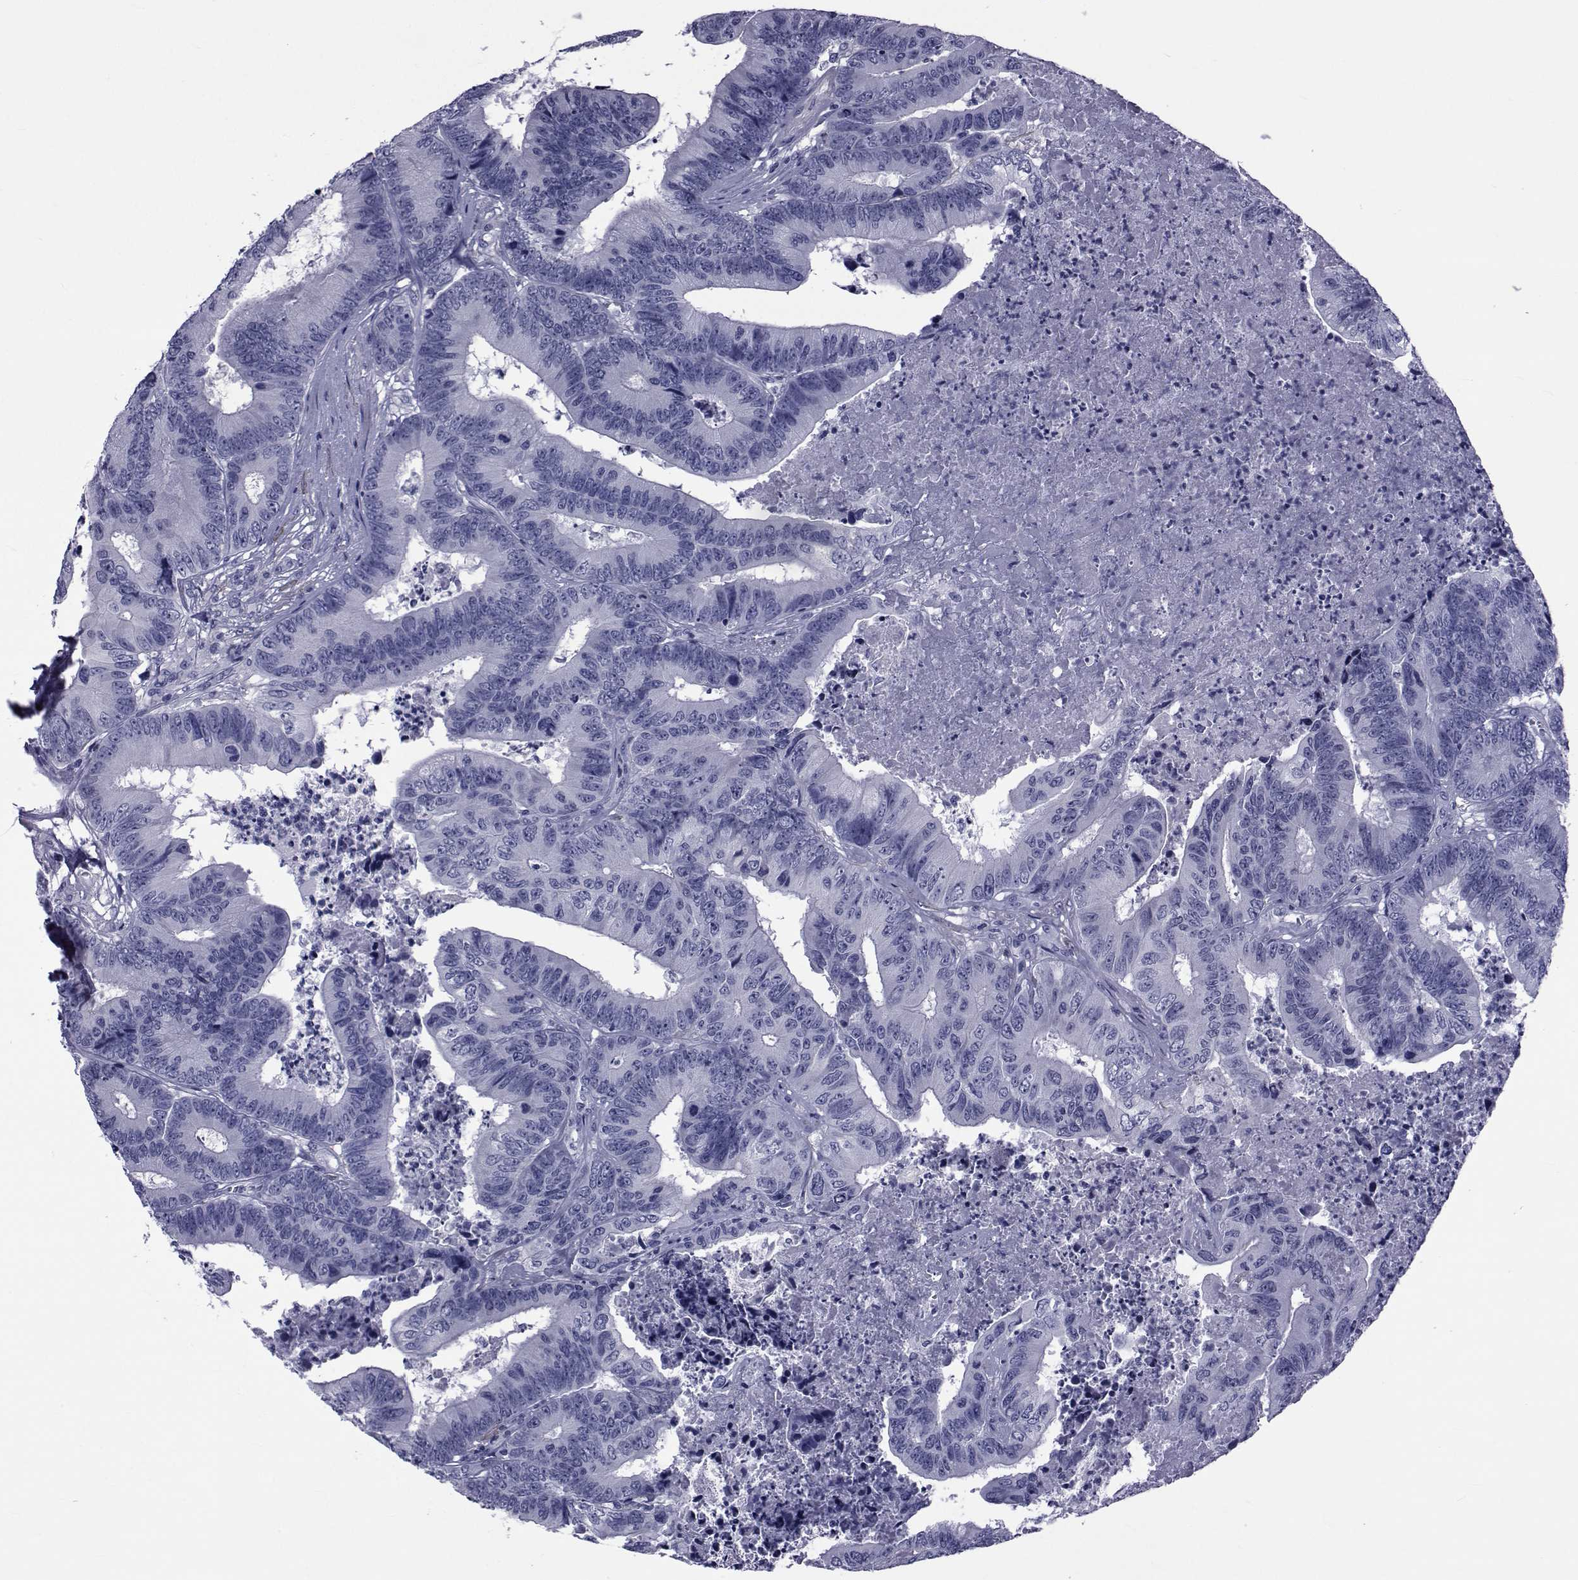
{"staining": {"intensity": "negative", "quantity": "none", "location": "none"}, "tissue": "colorectal cancer", "cell_type": "Tumor cells", "image_type": "cancer", "snomed": [{"axis": "morphology", "description": "Adenocarcinoma, NOS"}, {"axis": "topography", "description": "Colon"}], "caption": "High power microscopy histopathology image of an IHC photomicrograph of colorectal adenocarcinoma, revealing no significant expression in tumor cells. (Brightfield microscopy of DAB (3,3'-diaminobenzidine) immunohistochemistry at high magnification).", "gene": "GKAP1", "patient": {"sex": "male", "age": 84}}